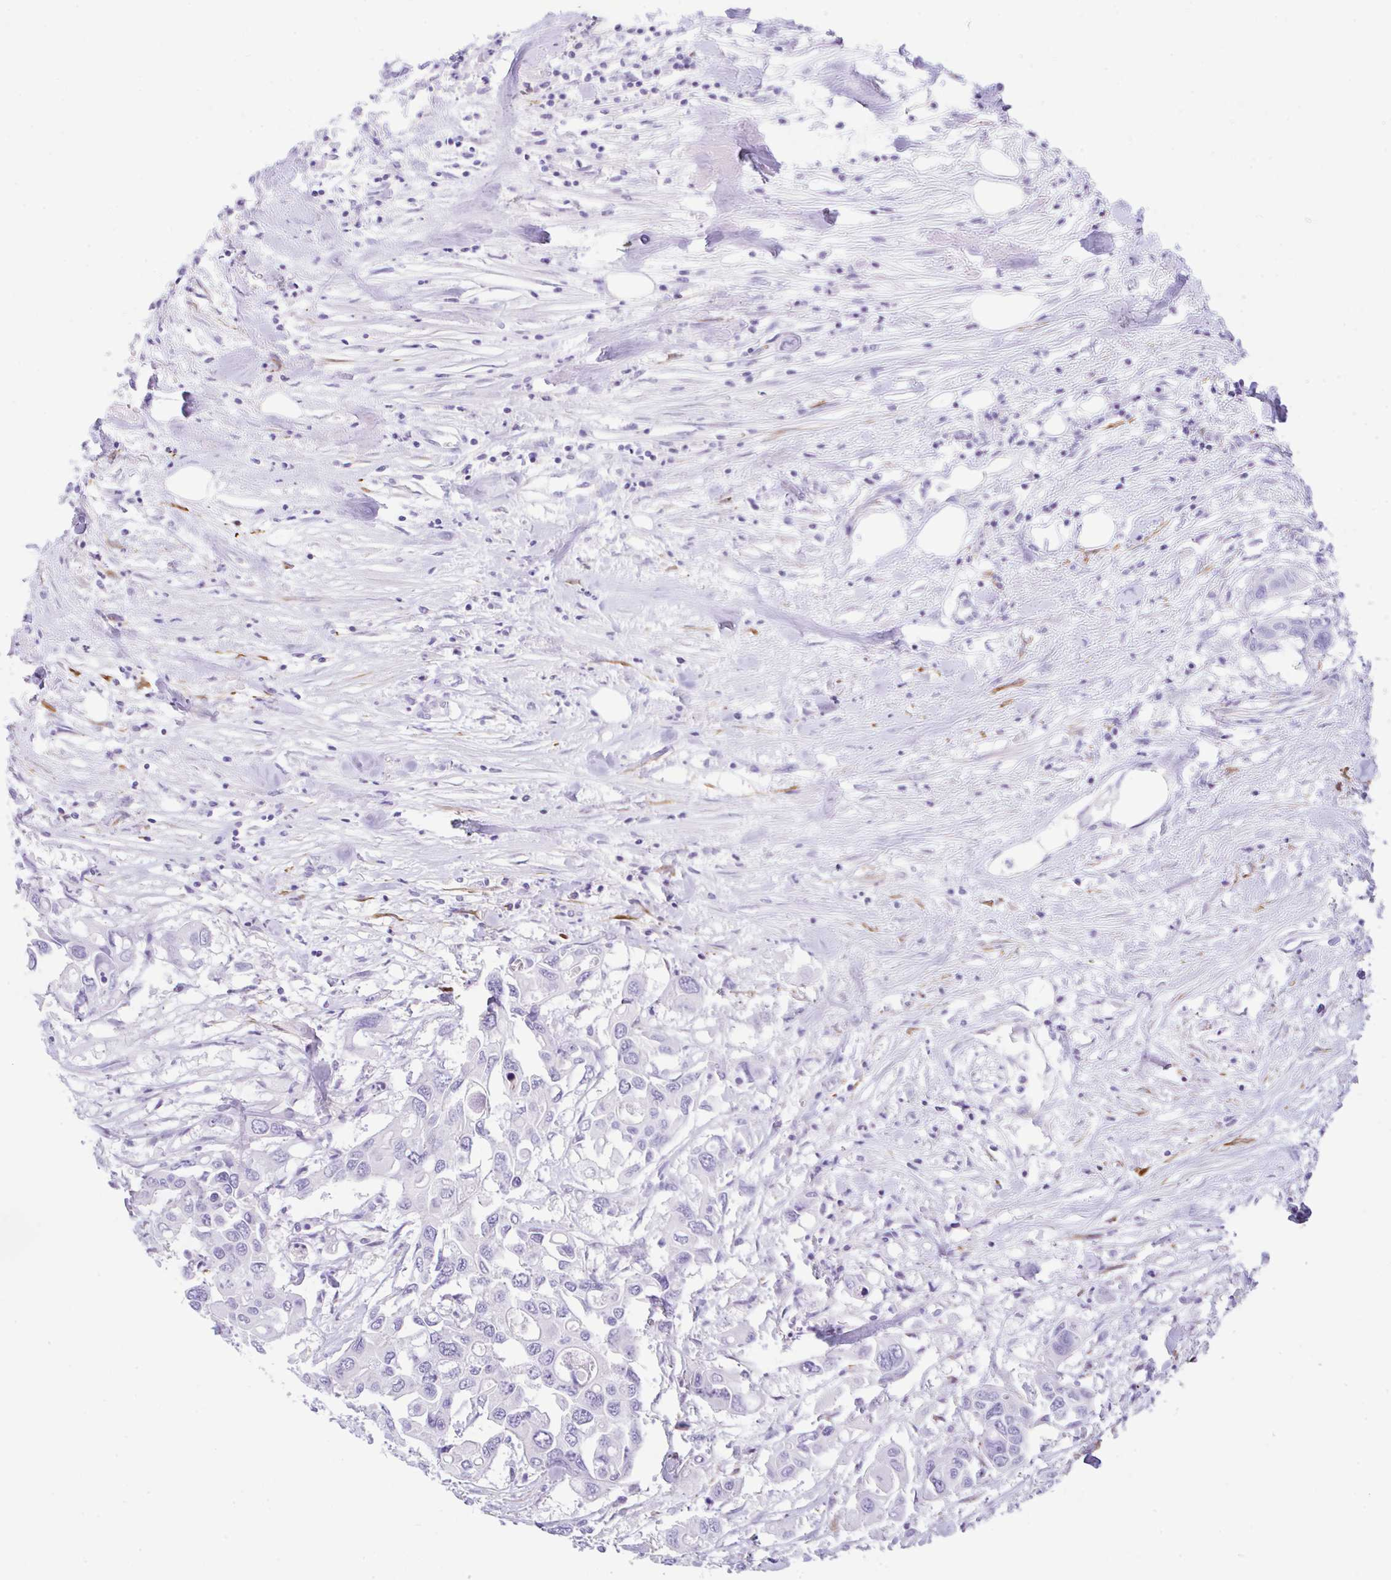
{"staining": {"intensity": "negative", "quantity": "none", "location": "none"}, "tissue": "colorectal cancer", "cell_type": "Tumor cells", "image_type": "cancer", "snomed": [{"axis": "morphology", "description": "Adenocarcinoma, NOS"}, {"axis": "topography", "description": "Colon"}], "caption": "Colorectal adenocarcinoma was stained to show a protein in brown. There is no significant expression in tumor cells.", "gene": "NDUFAF8", "patient": {"sex": "male", "age": 77}}